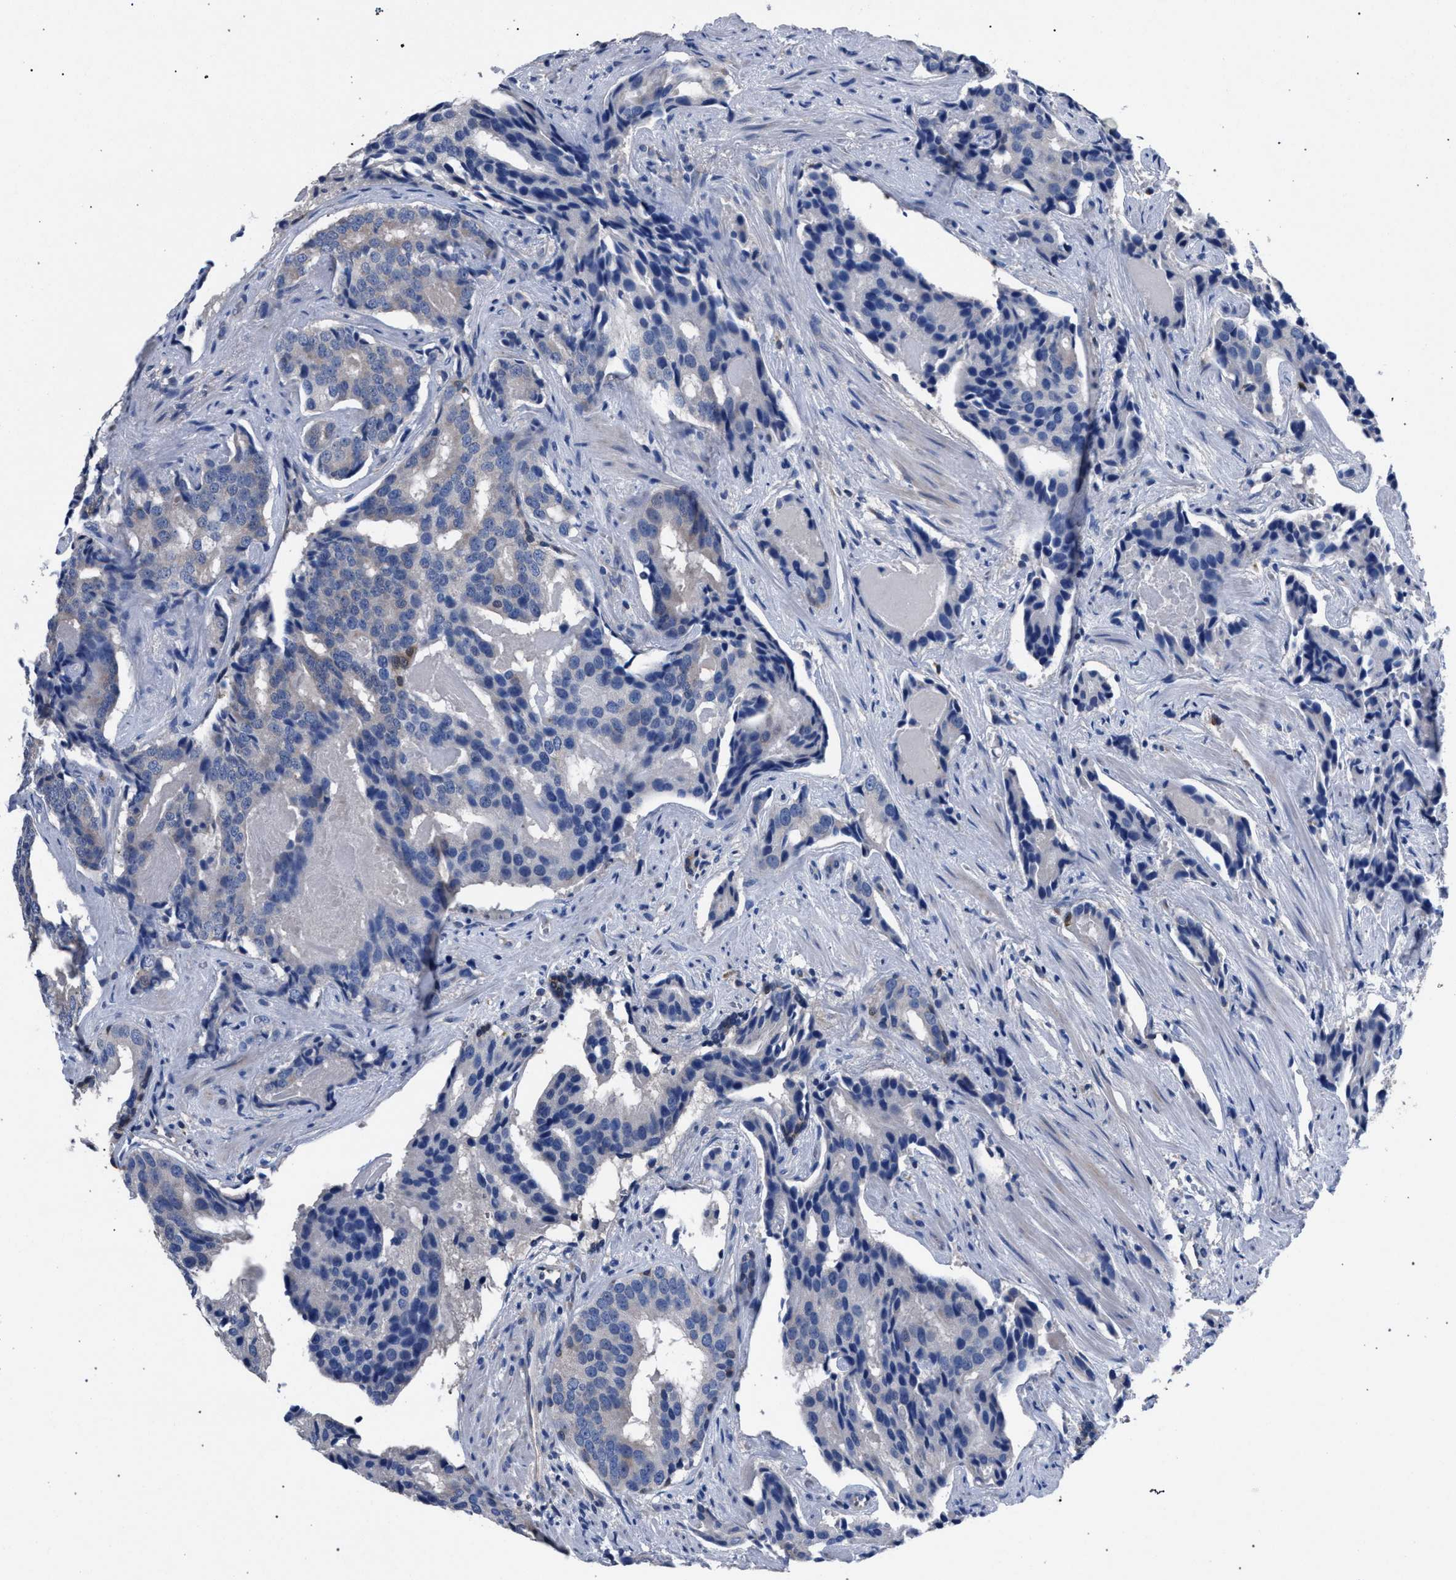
{"staining": {"intensity": "negative", "quantity": "none", "location": "none"}, "tissue": "prostate cancer", "cell_type": "Tumor cells", "image_type": "cancer", "snomed": [{"axis": "morphology", "description": "Adenocarcinoma, High grade"}, {"axis": "topography", "description": "Prostate"}], "caption": "IHC histopathology image of human high-grade adenocarcinoma (prostate) stained for a protein (brown), which displays no staining in tumor cells.", "gene": "CRYZ", "patient": {"sex": "male", "age": 58}}